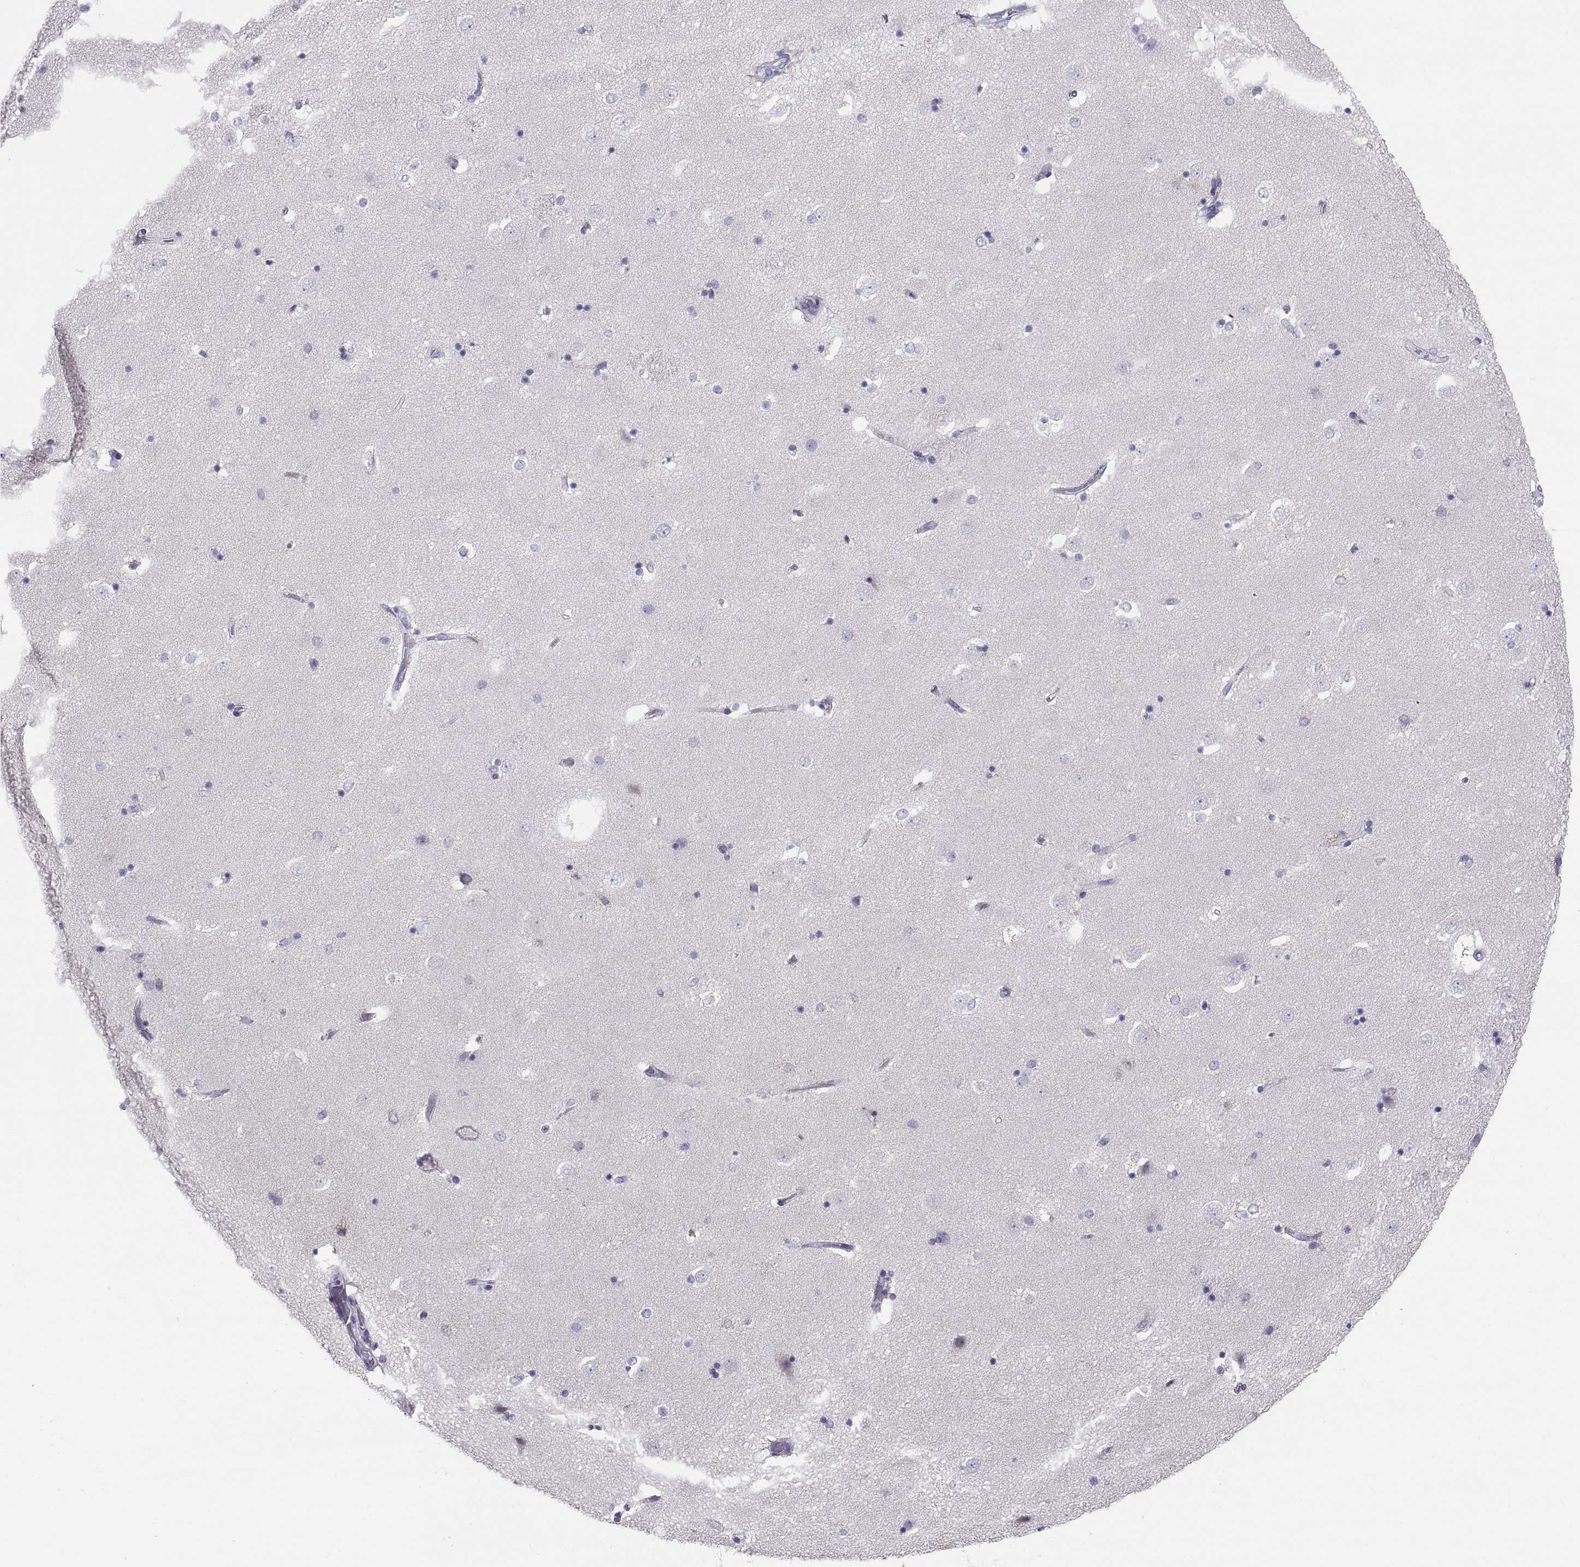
{"staining": {"intensity": "negative", "quantity": "none", "location": "none"}, "tissue": "caudate", "cell_type": "Glial cells", "image_type": "normal", "snomed": [{"axis": "morphology", "description": "Normal tissue, NOS"}, {"axis": "topography", "description": "Lateral ventricle wall"}], "caption": "Immunohistochemistry photomicrograph of benign caudate stained for a protein (brown), which displays no staining in glial cells.", "gene": "PAX2", "patient": {"sex": "male", "age": 51}}